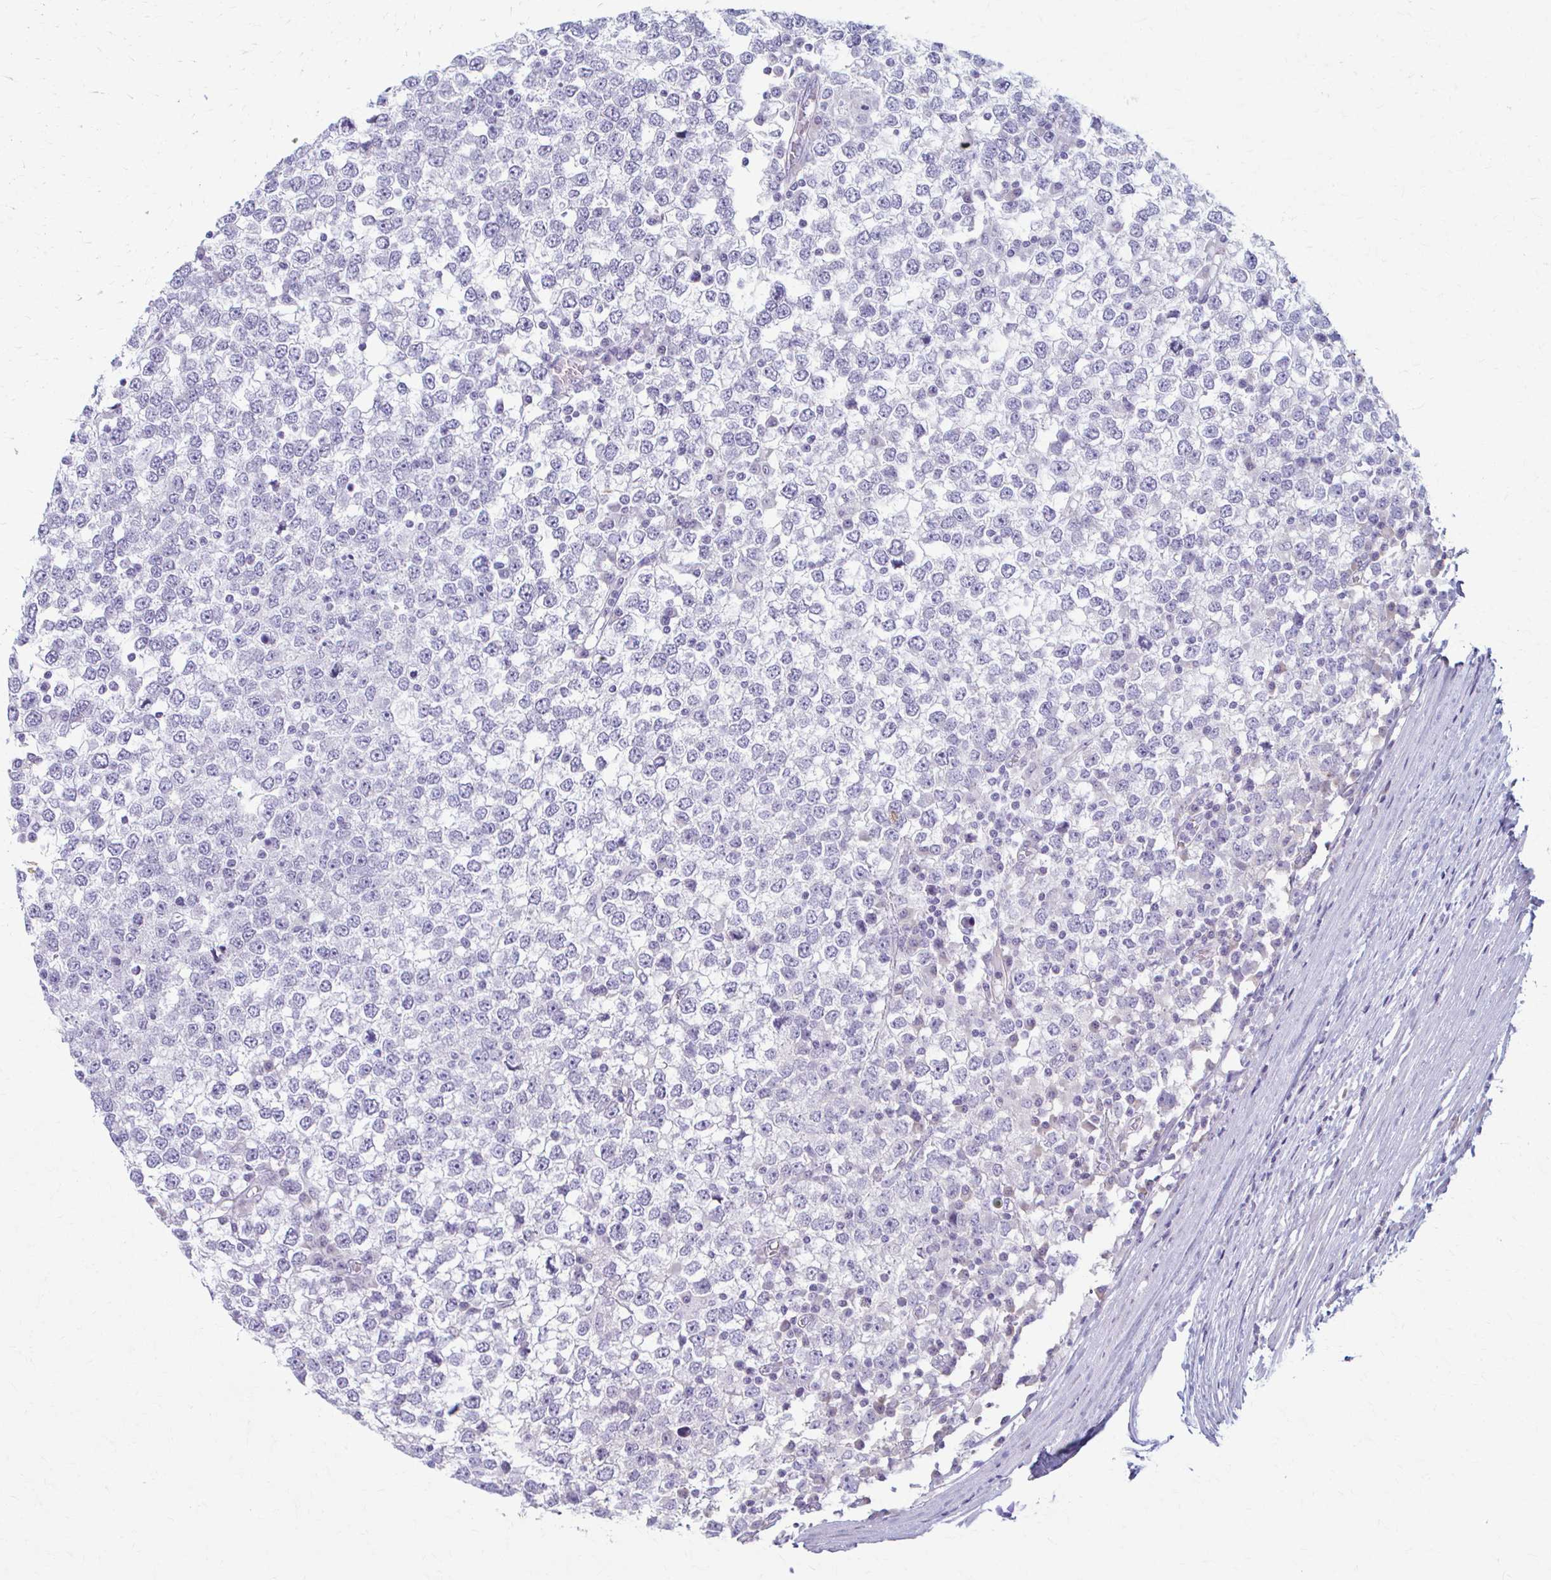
{"staining": {"intensity": "negative", "quantity": "none", "location": "none"}, "tissue": "testis cancer", "cell_type": "Tumor cells", "image_type": "cancer", "snomed": [{"axis": "morphology", "description": "Seminoma, NOS"}, {"axis": "topography", "description": "Testis"}], "caption": "The micrograph reveals no significant expression in tumor cells of seminoma (testis). (DAB immunohistochemistry (IHC) with hematoxylin counter stain).", "gene": "PRKRA", "patient": {"sex": "male", "age": 65}}